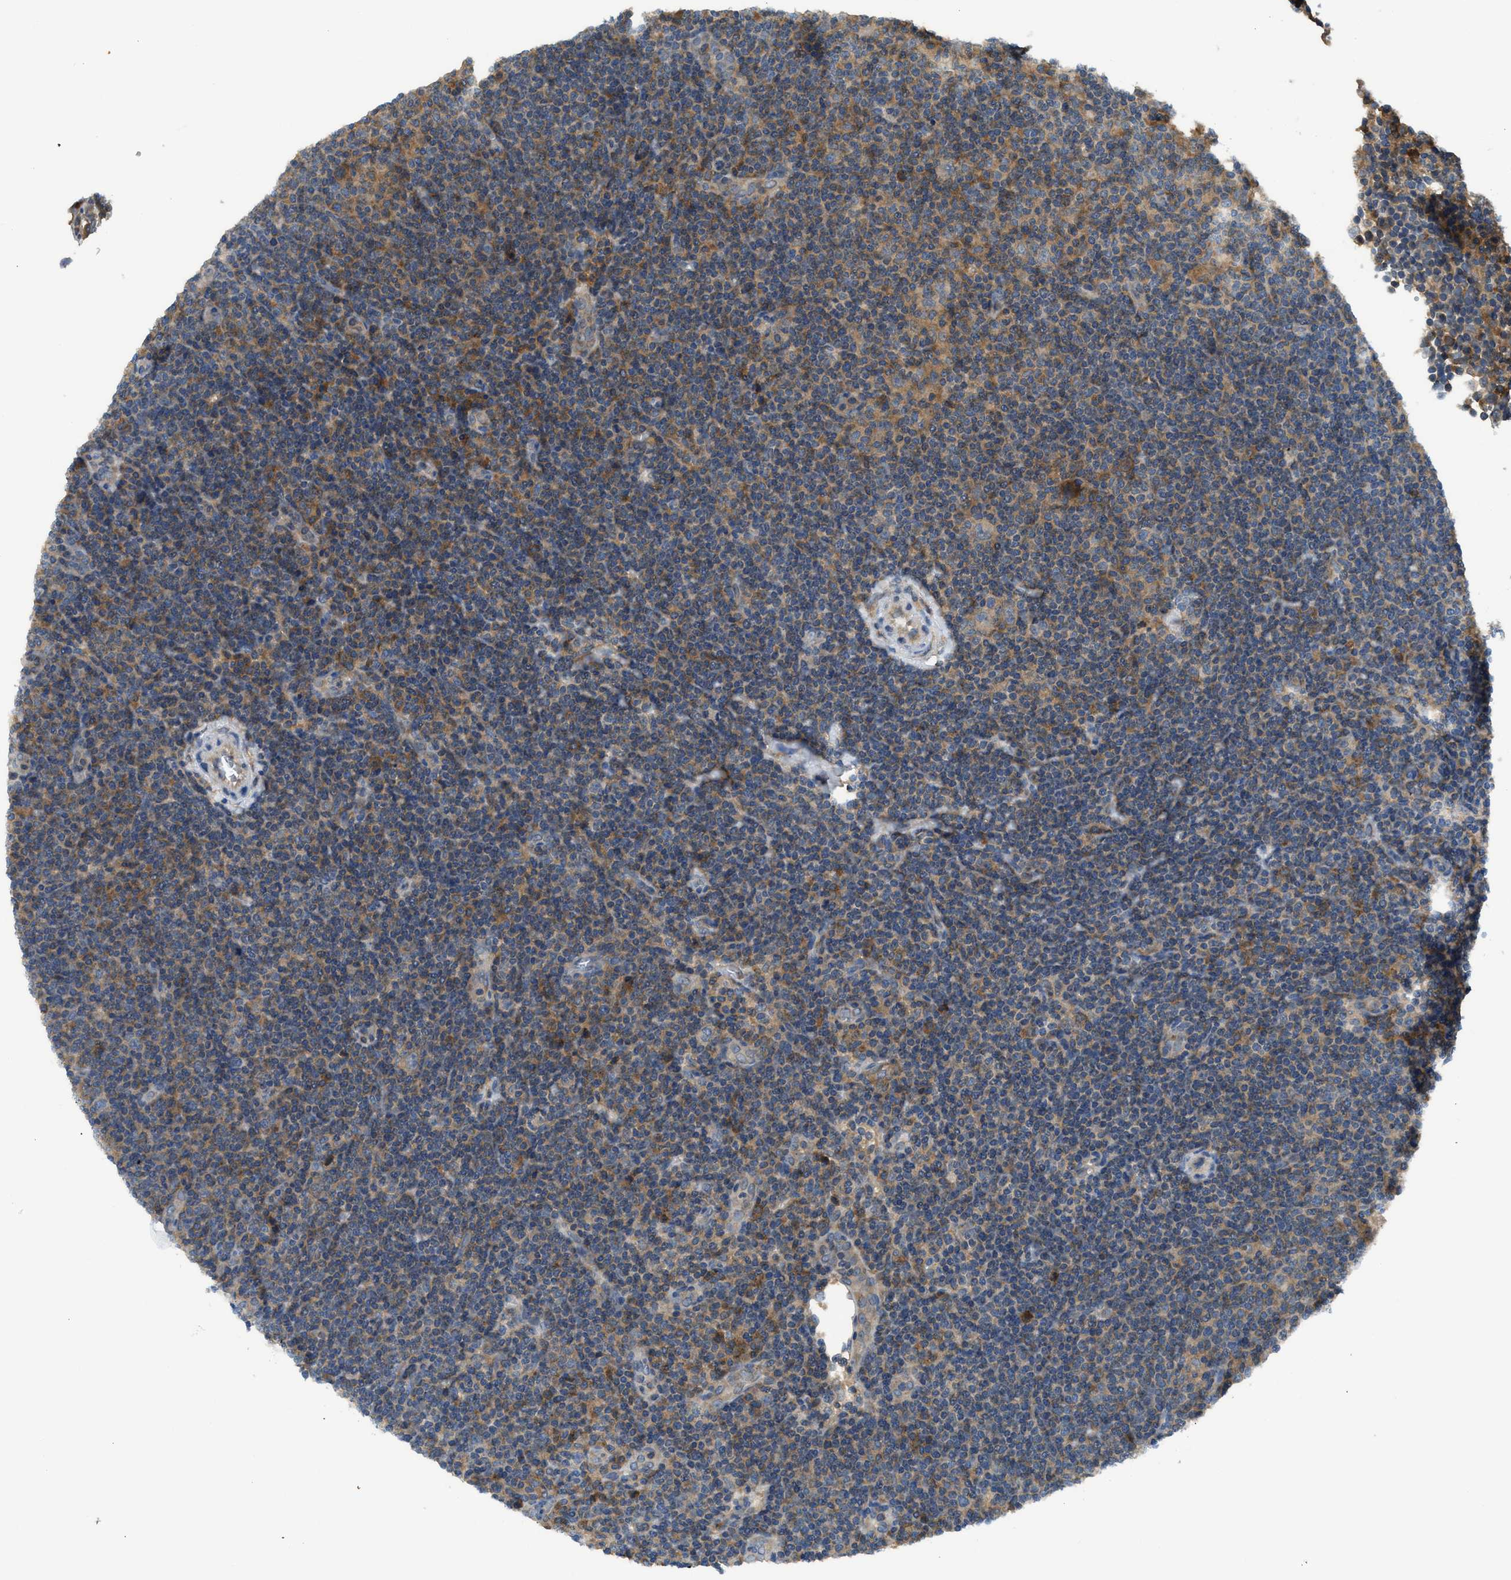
{"staining": {"intensity": "weak", "quantity": ">75%", "location": "cytoplasmic/membranous"}, "tissue": "lymphoma", "cell_type": "Tumor cells", "image_type": "cancer", "snomed": [{"axis": "morphology", "description": "Hodgkin's disease, NOS"}, {"axis": "topography", "description": "Lymph node"}], "caption": "Lymphoma tissue shows weak cytoplasmic/membranous staining in about >75% of tumor cells", "gene": "PAFAH2", "patient": {"sex": "female", "age": 57}}